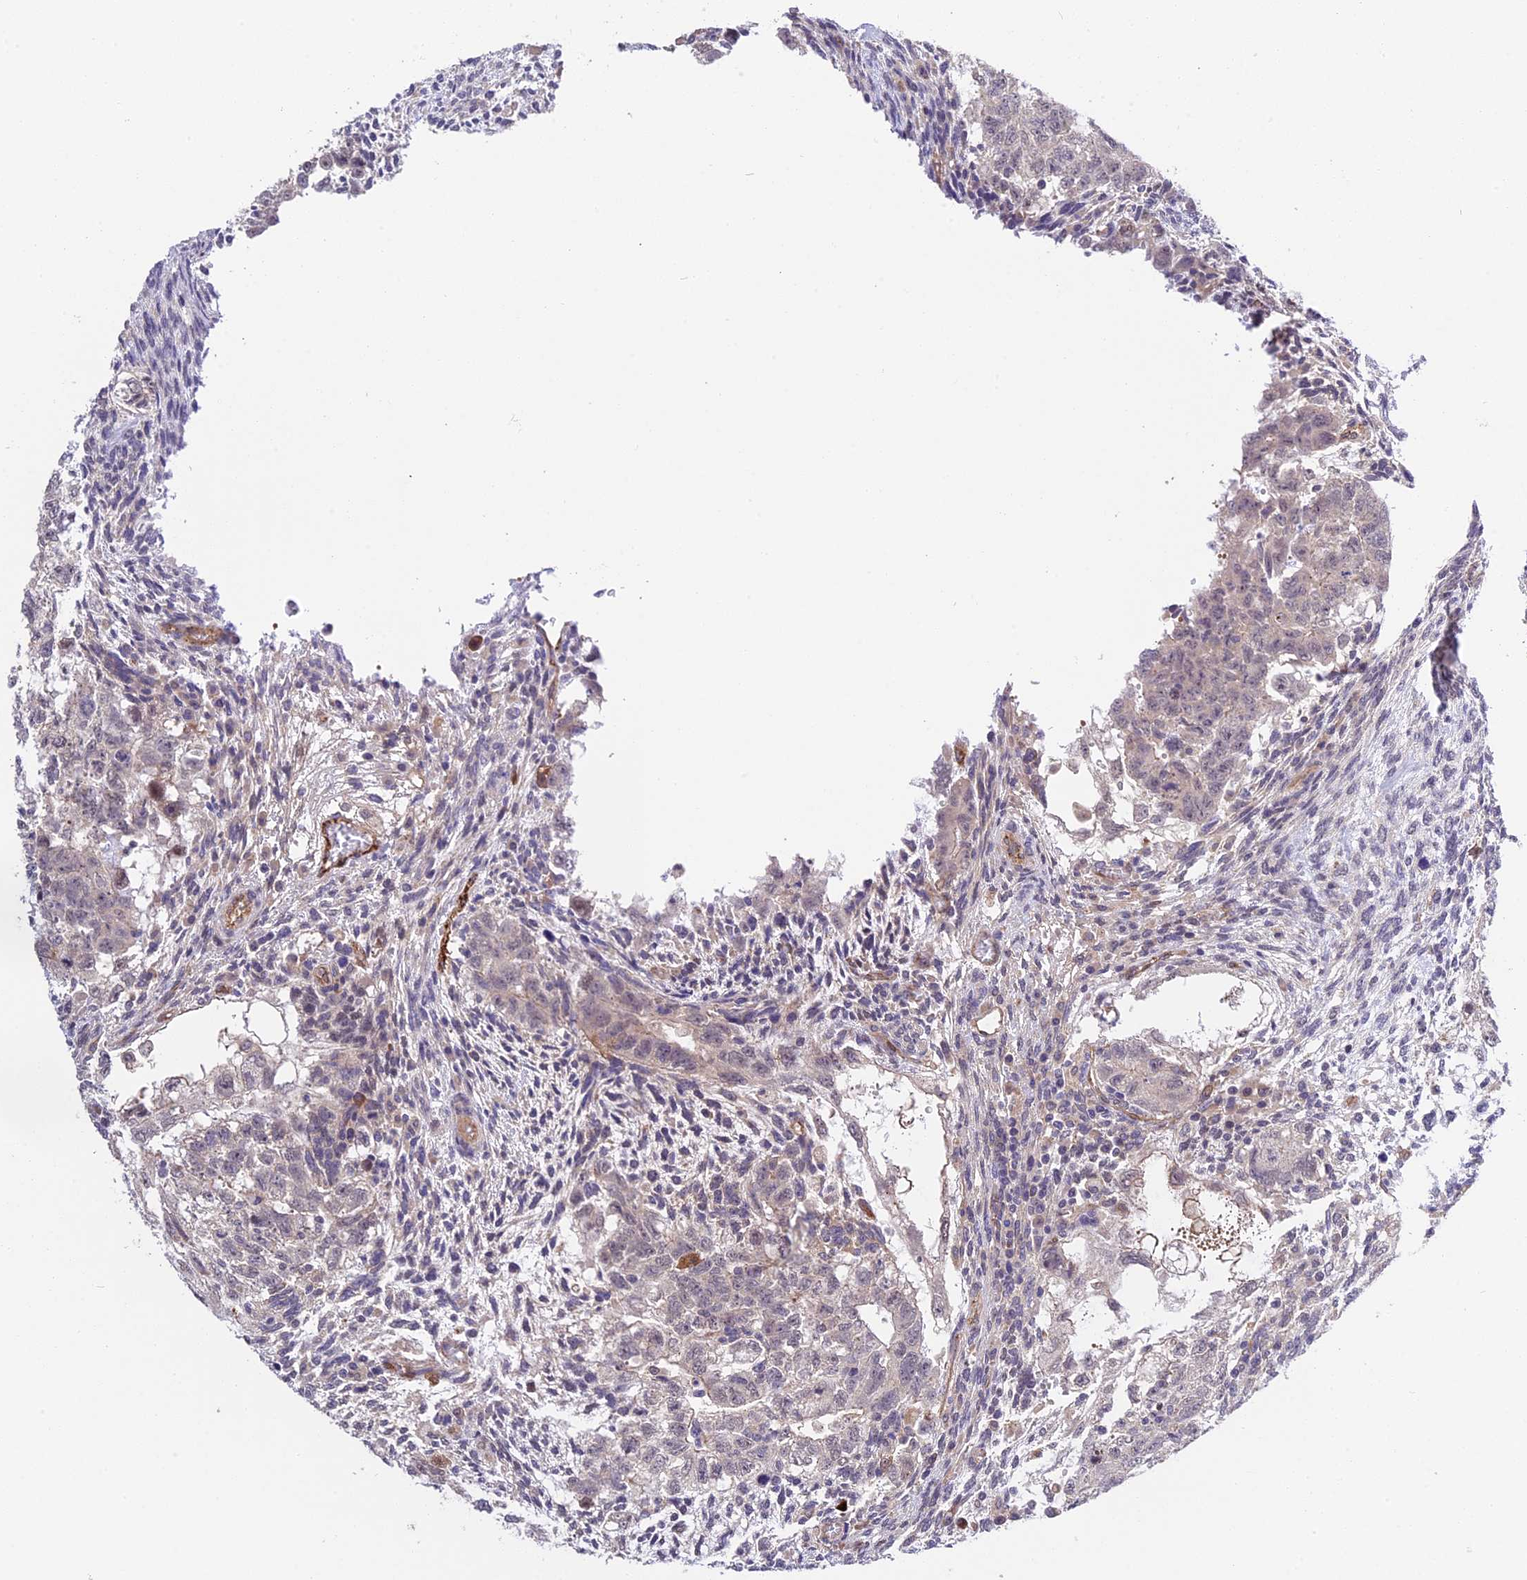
{"staining": {"intensity": "negative", "quantity": "none", "location": "none"}, "tissue": "testis cancer", "cell_type": "Tumor cells", "image_type": "cancer", "snomed": [{"axis": "morphology", "description": "Carcinoma, Embryonal, NOS"}, {"axis": "topography", "description": "Testis"}], "caption": "Tumor cells are negative for protein expression in human embryonal carcinoma (testis).", "gene": "MFSD2A", "patient": {"sex": "male", "age": 37}}